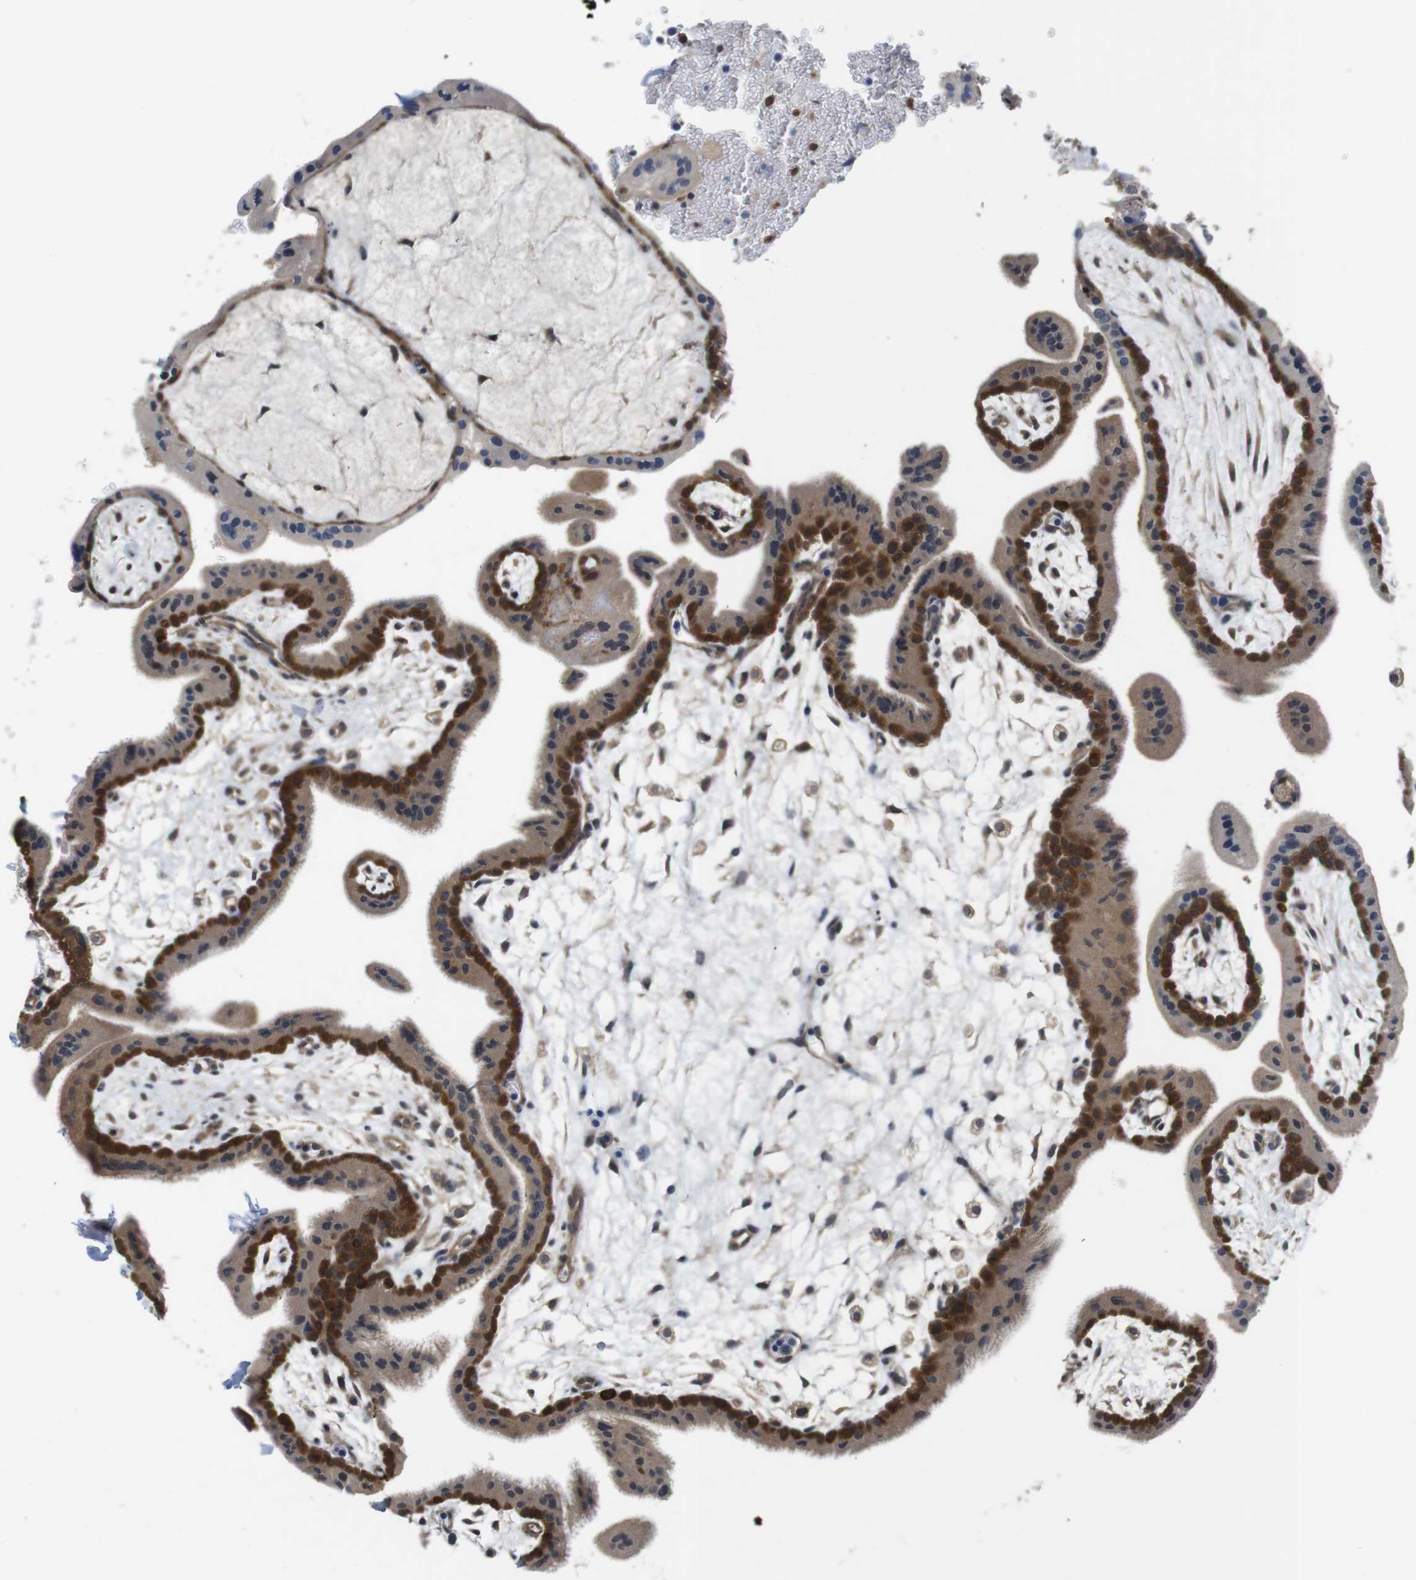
{"staining": {"intensity": "moderate", "quantity": "25%-75%", "location": "cytoplasmic/membranous"}, "tissue": "placenta", "cell_type": "Trophoblastic cells", "image_type": "normal", "snomed": [{"axis": "morphology", "description": "Normal tissue, NOS"}, {"axis": "topography", "description": "Placenta"}], "caption": "Immunohistochemical staining of normal human placenta exhibits 25%-75% levels of moderate cytoplasmic/membranous protein staining in approximately 25%-75% of trophoblastic cells.", "gene": "FADD", "patient": {"sex": "female", "age": 35}}